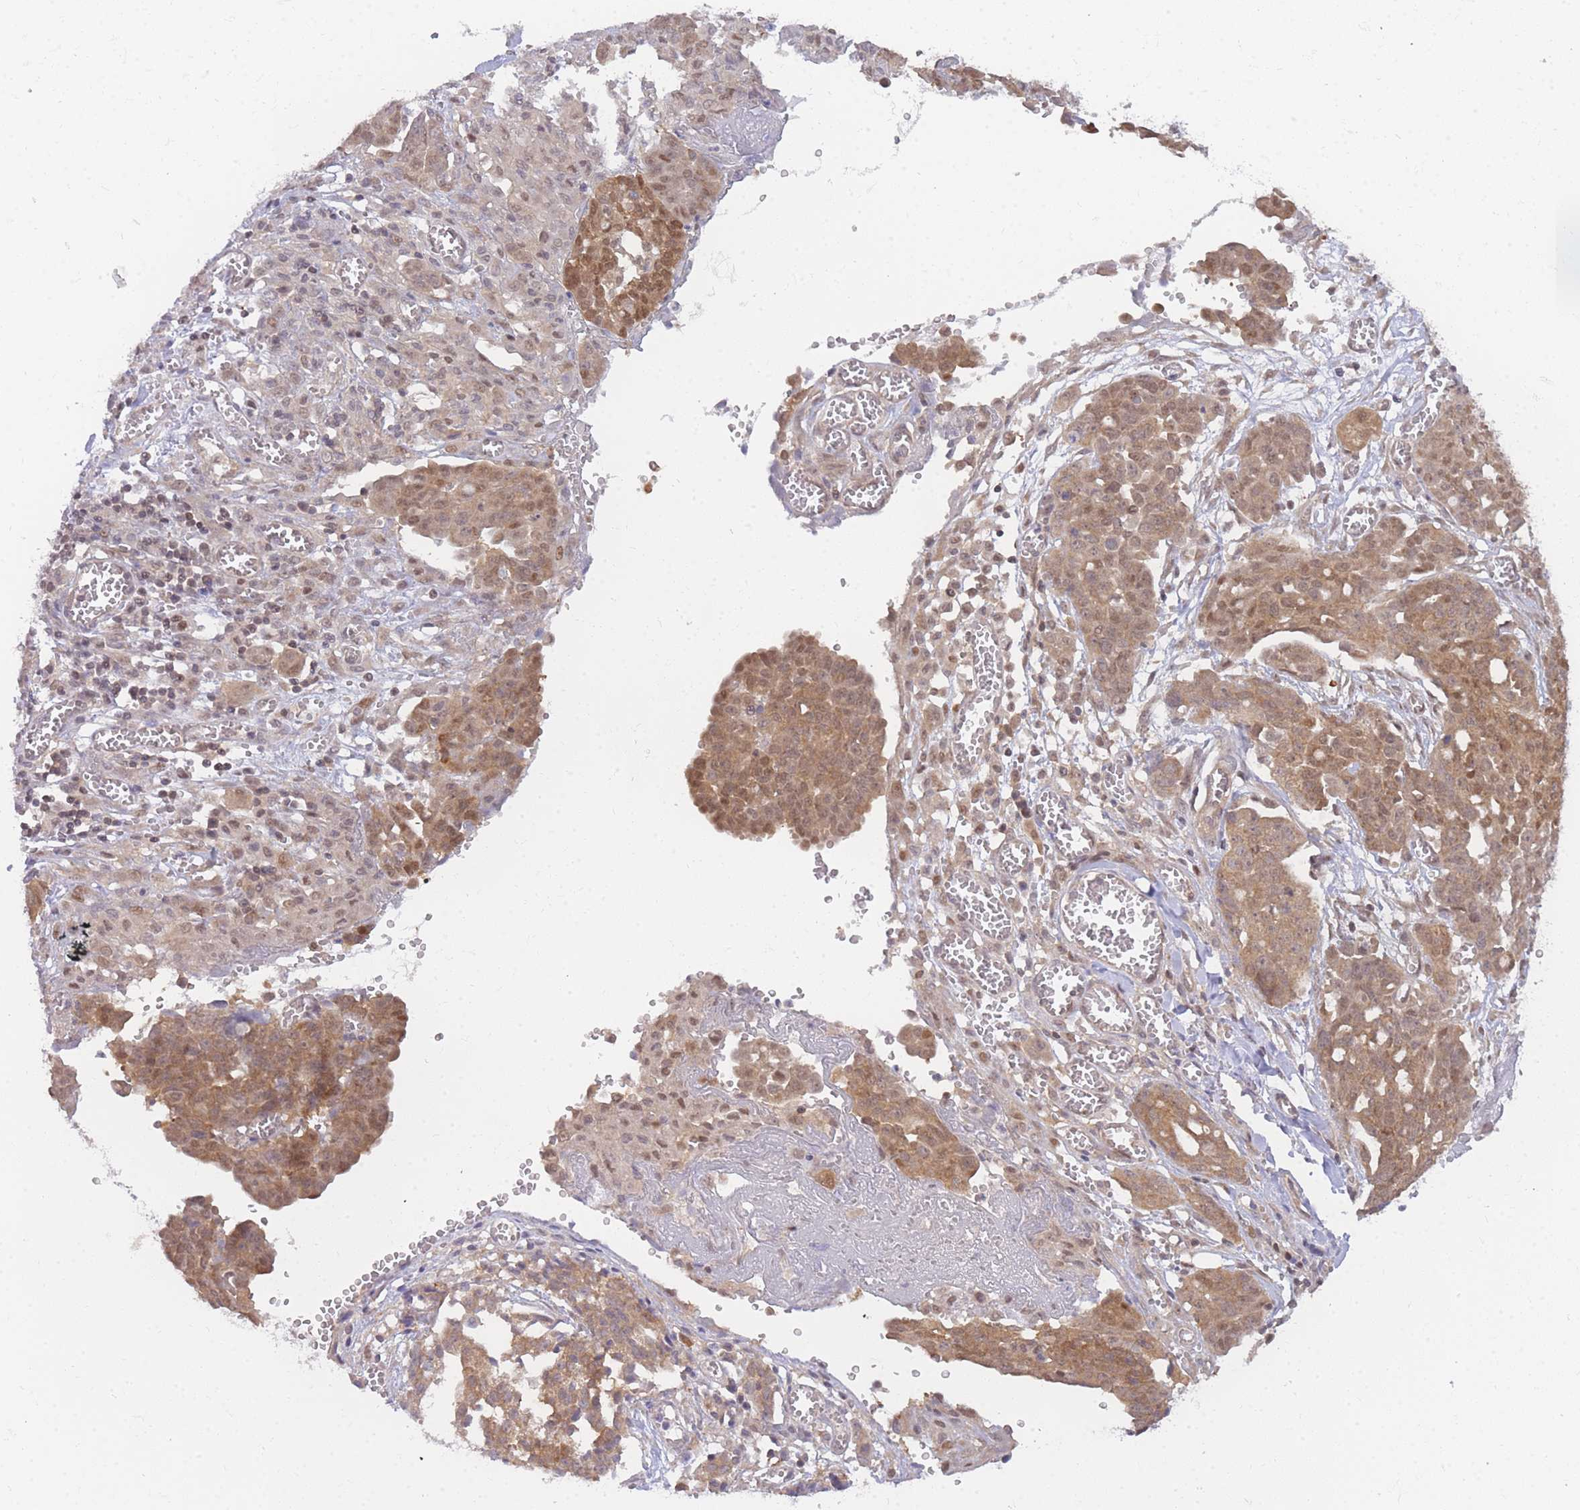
{"staining": {"intensity": "moderate", "quantity": ">75%", "location": "cytoplasmic/membranous,nuclear"}, "tissue": "ovarian cancer", "cell_type": "Tumor cells", "image_type": "cancer", "snomed": [{"axis": "morphology", "description": "Cystadenocarcinoma, serous, NOS"}, {"axis": "topography", "description": "Soft tissue"}, {"axis": "topography", "description": "Ovary"}], "caption": "Ovarian cancer (serous cystadenocarcinoma) tissue displays moderate cytoplasmic/membranous and nuclear positivity in about >75% of tumor cells The protein of interest is stained brown, and the nuclei are stained in blue (DAB (3,3'-diaminobenzidine) IHC with brightfield microscopy, high magnification).", "gene": "KIAA1191", "patient": {"sex": "female", "age": 57}}